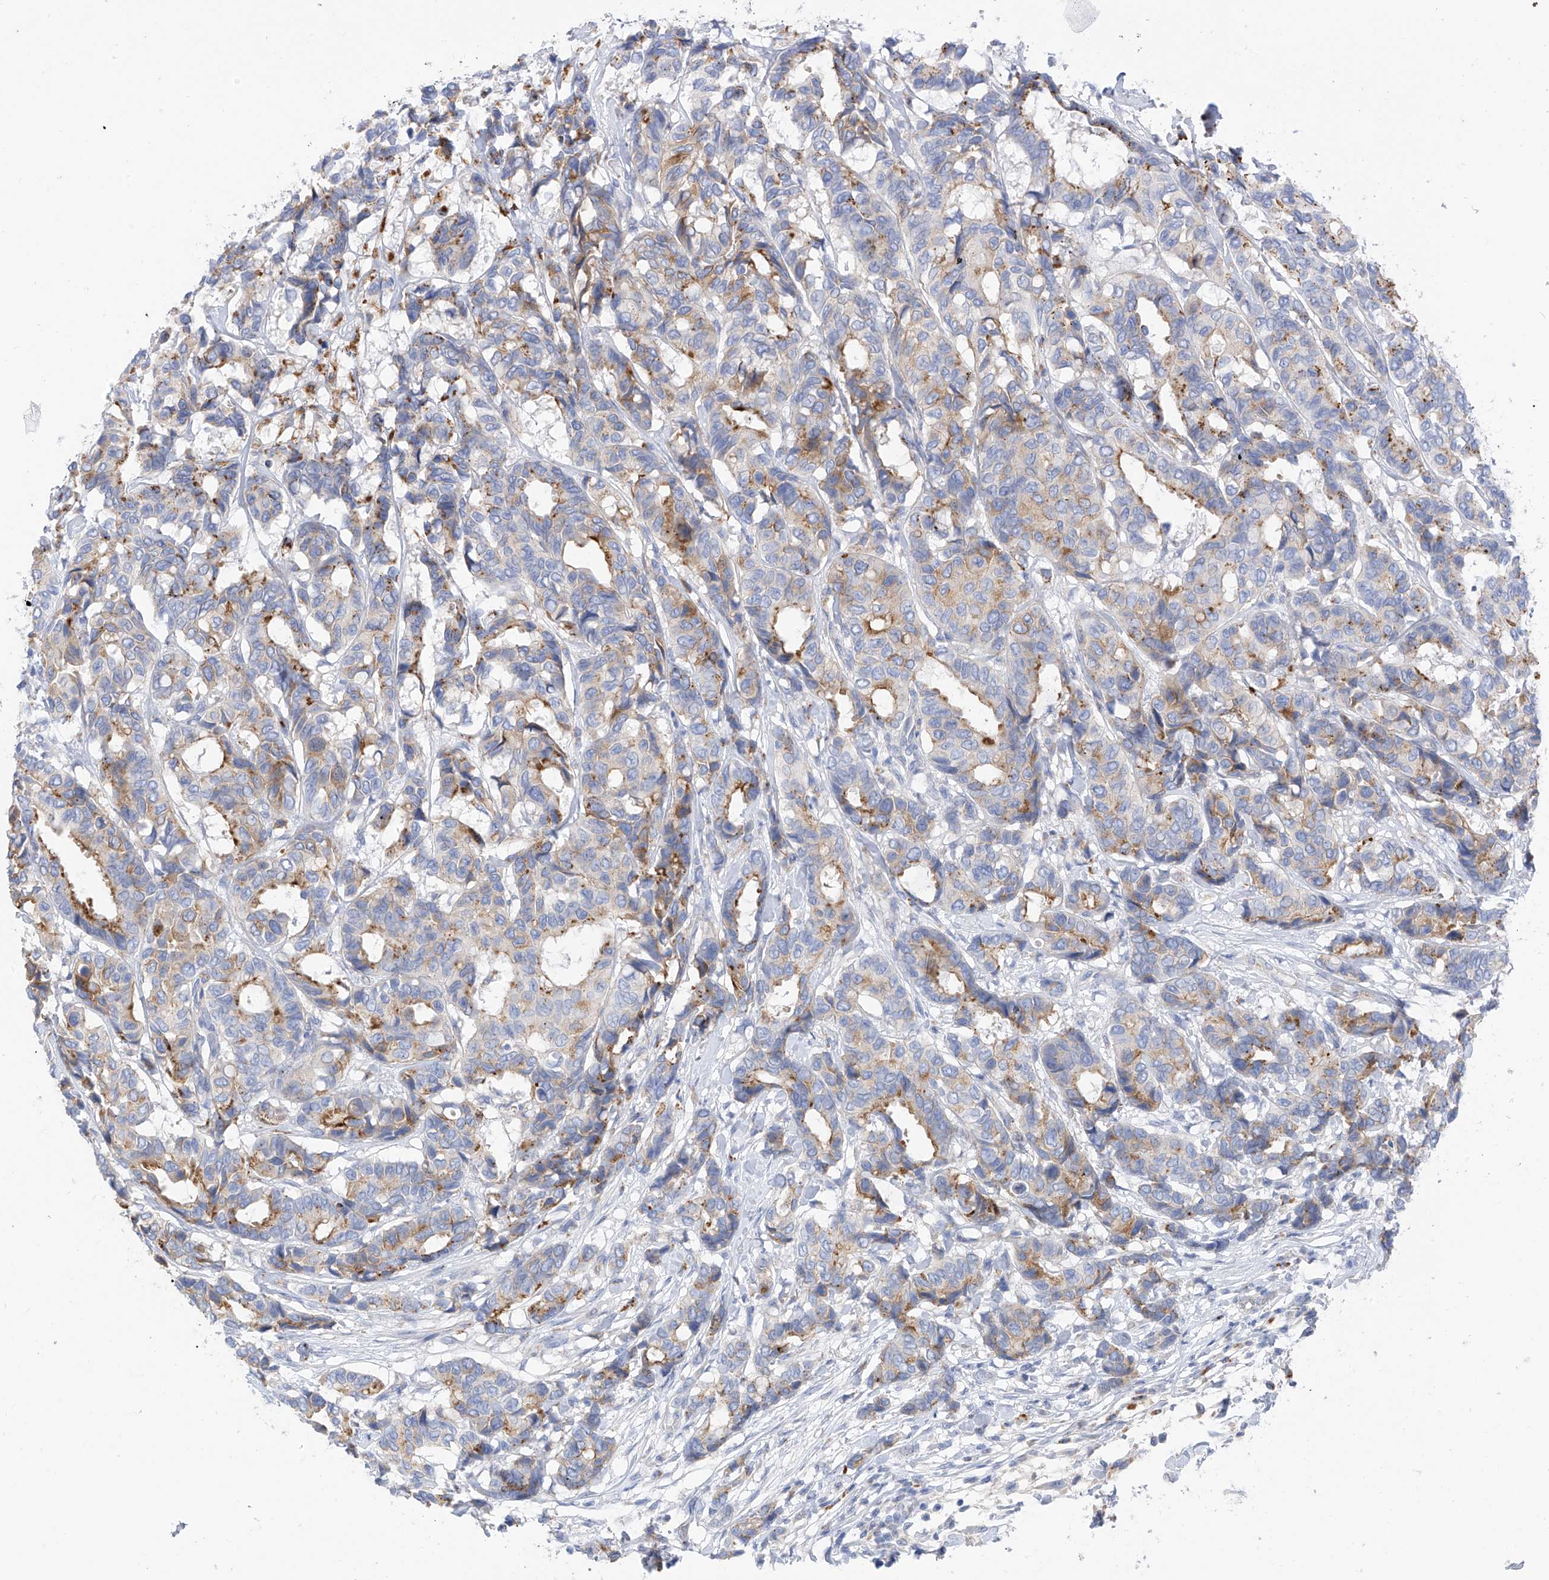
{"staining": {"intensity": "moderate", "quantity": "<25%", "location": "cytoplasmic/membranous"}, "tissue": "breast cancer", "cell_type": "Tumor cells", "image_type": "cancer", "snomed": [{"axis": "morphology", "description": "Duct carcinoma"}, {"axis": "topography", "description": "Breast"}], "caption": "Brown immunohistochemical staining in human breast cancer (intraductal carcinoma) displays moderate cytoplasmic/membranous expression in about <25% of tumor cells.", "gene": "ITGA9", "patient": {"sex": "female", "age": 87}}